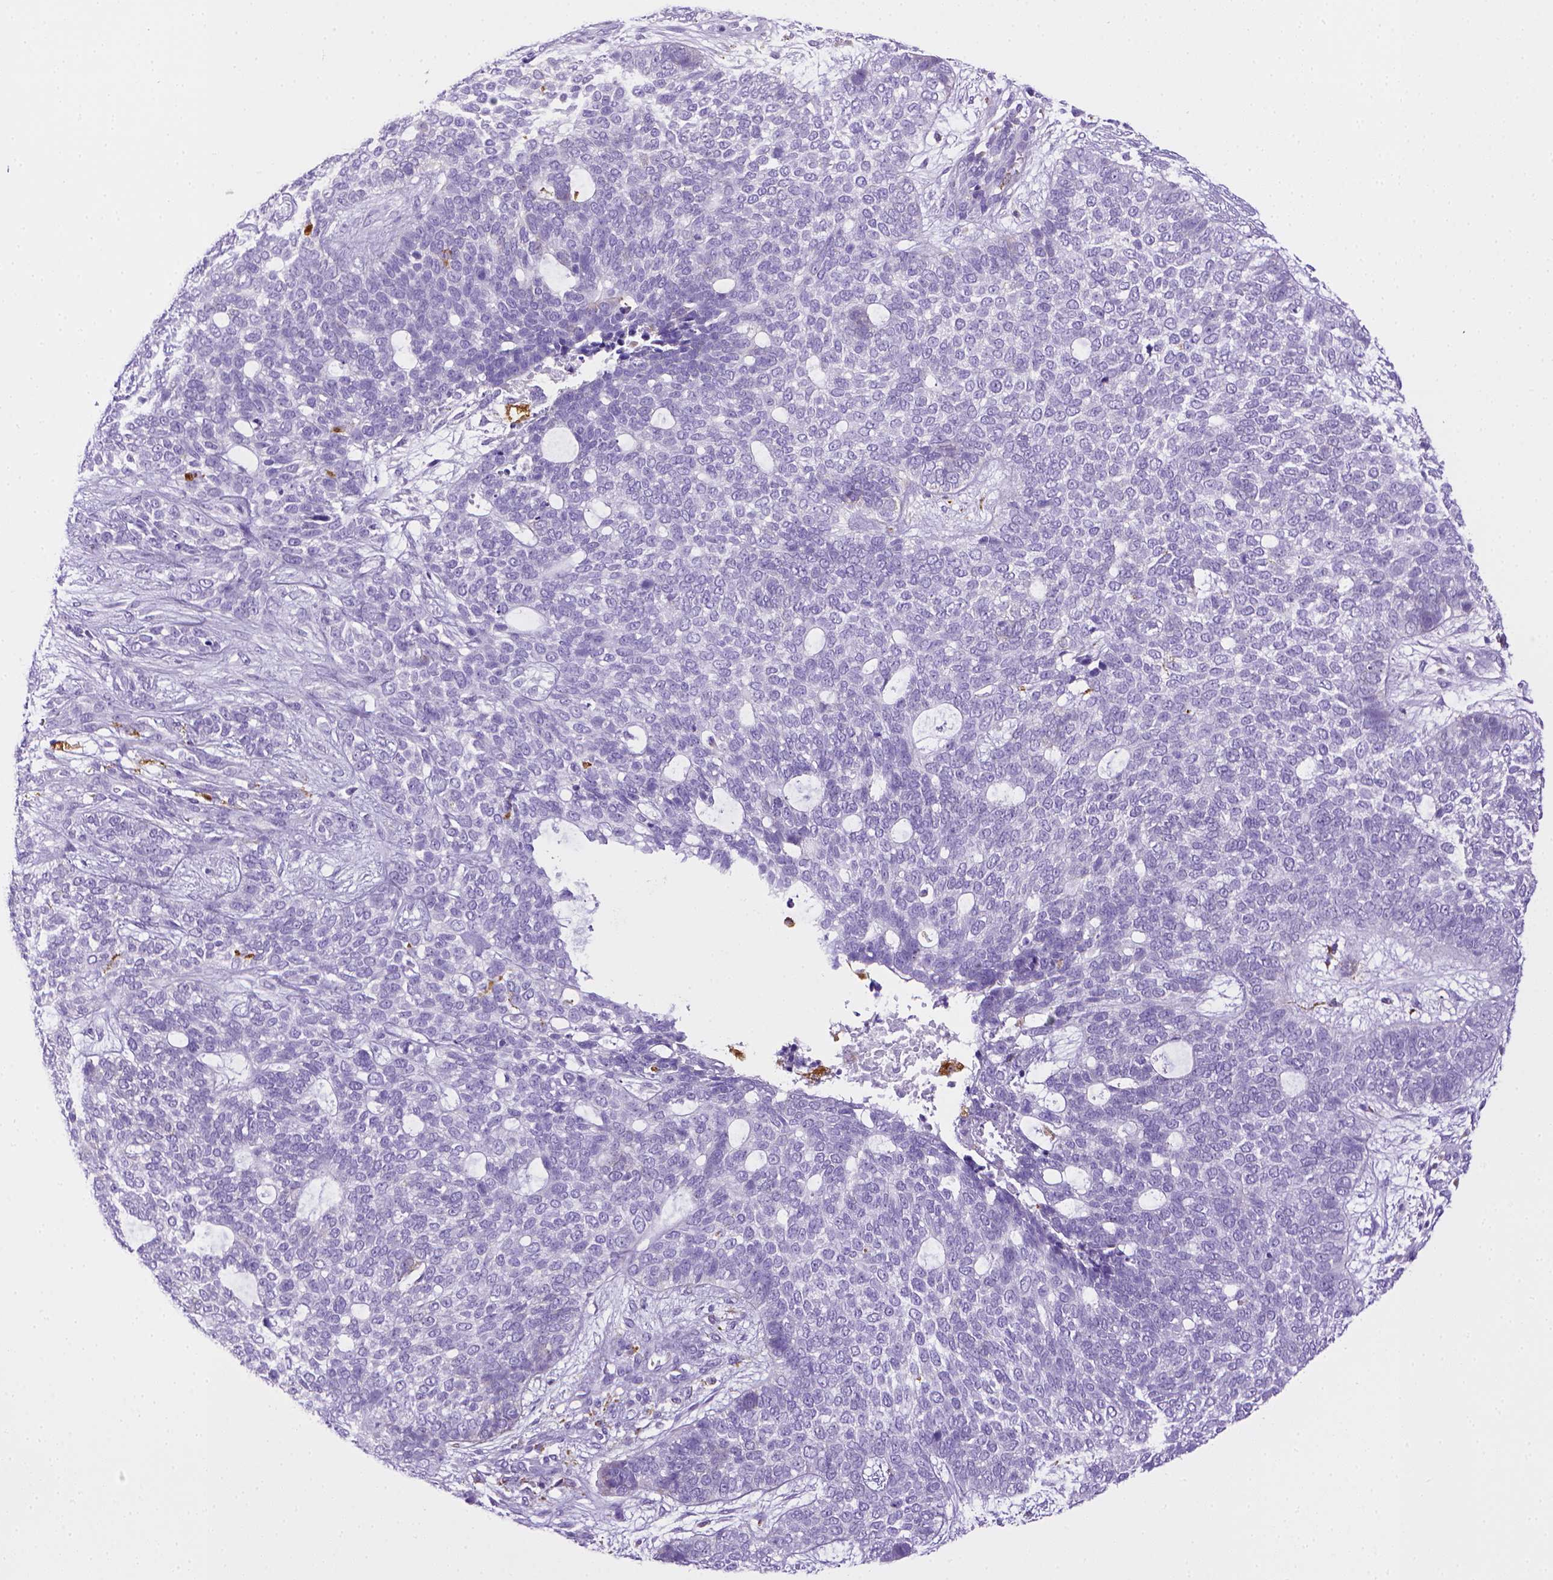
{"staining": {"intensity": "negative", "quantity": "none", "location": "none"}, "tissue": "skin cancer", "cell_type": "Tumor cells", "image_type": "cancer", "snomed": [{"axis": "morphology", "description": "Basal cell carcinoma"}, {"axis": "topography", "description": "Skin"}], "caption": "Skin cancer (basal cell carcinoma) was stained to show a protein in brown. There is no significant staining in tumor cells.", "gene": "CD68", "patient": {"sex": "female", "age": 69}}